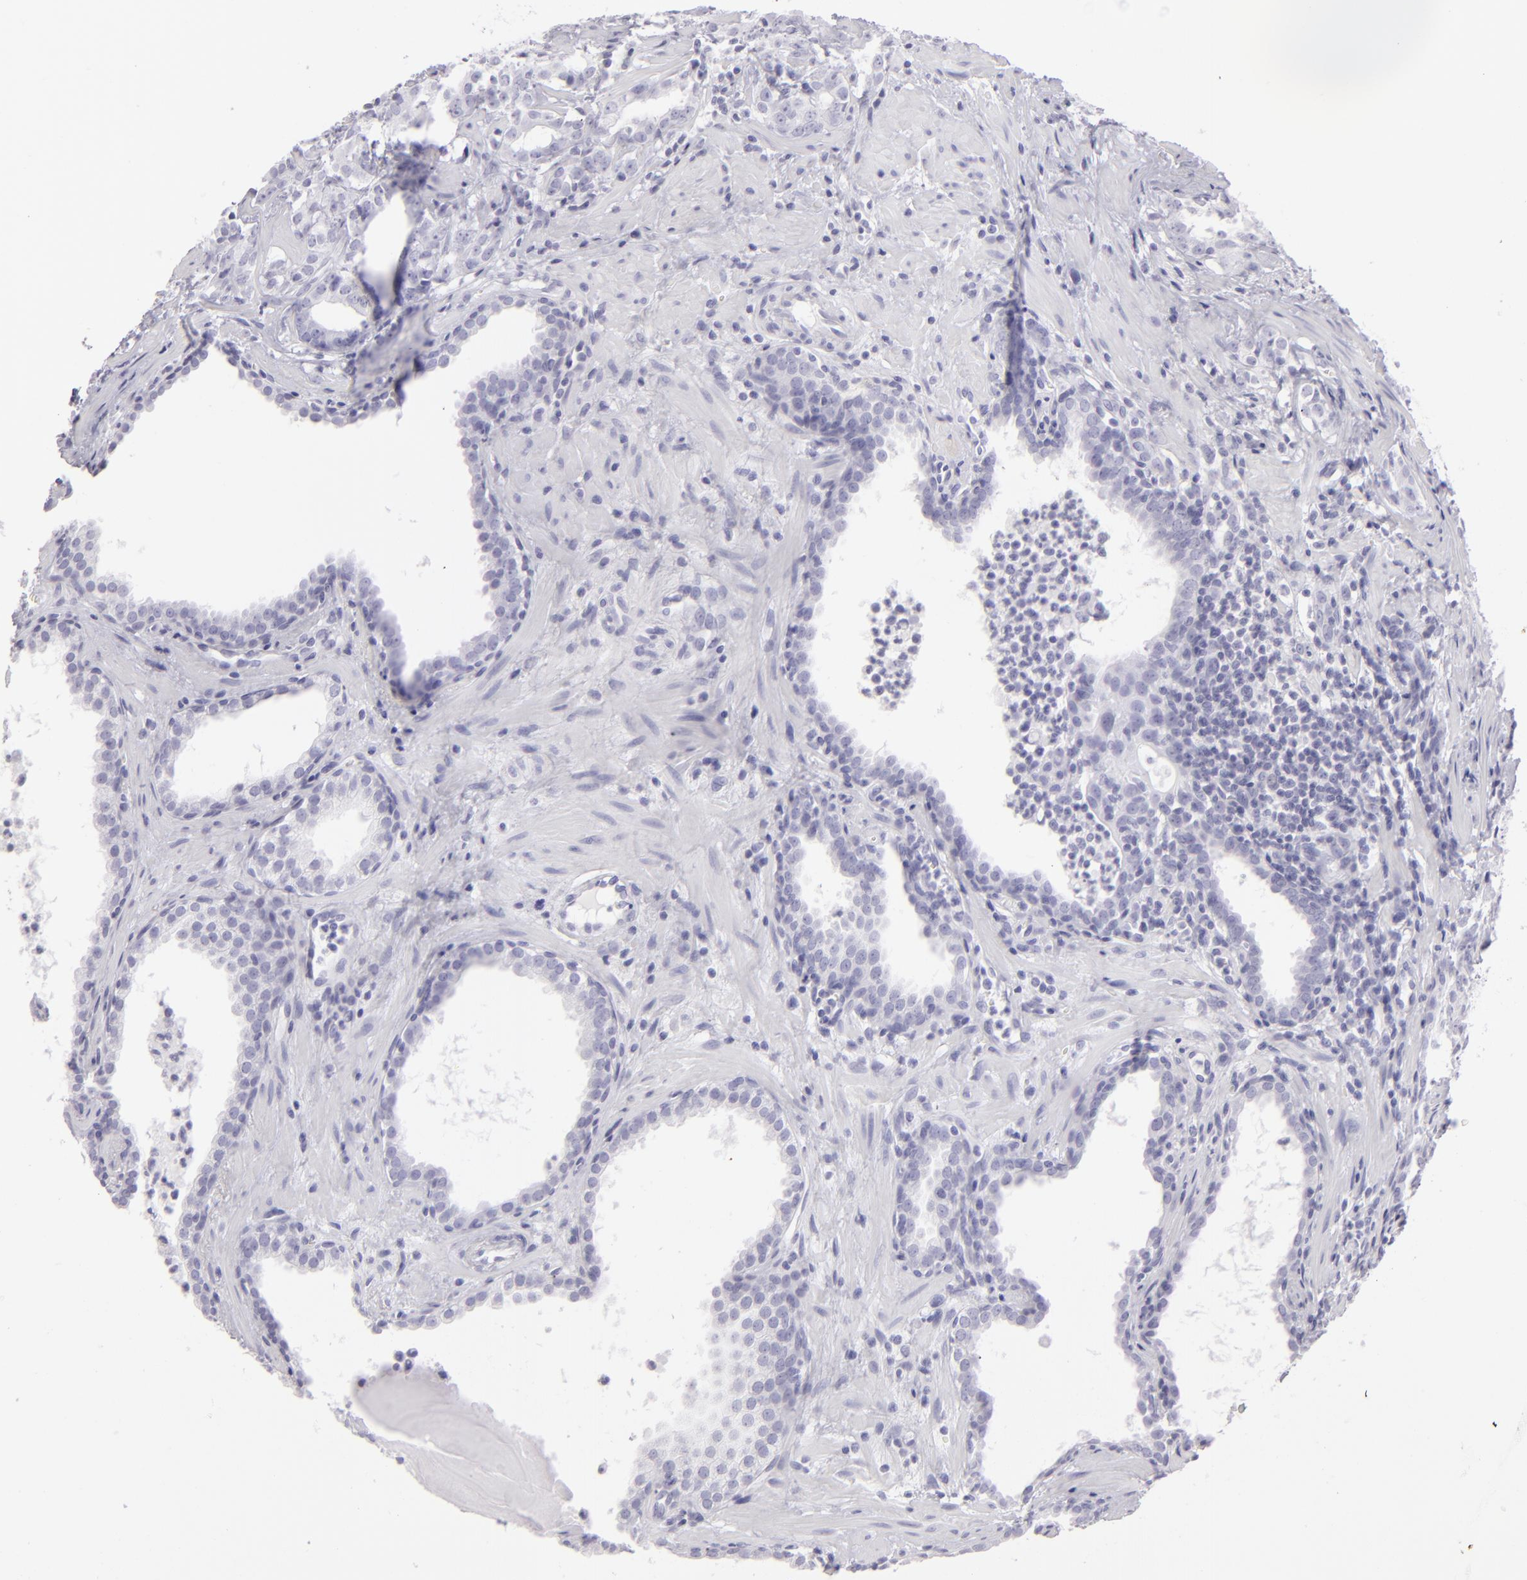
{"staining": {"intensity": "negative", "quantity": "none", "location": "none"}, "tissue": "prostate cancer", "cell_type": "Tumor cells", "image_type": "cancer", "snomed": [{"axis": "morphology", "description": "Adenocarcinoma, Low grade"}, {"axis": "topography", "description": "Prostate"}], "caption": "Tumor cells show no significant protein expression in prostate cancer (low-grade adenocarcinoma).", "gene": "FLG", "patient": {"sex": "male", "age": 59}}